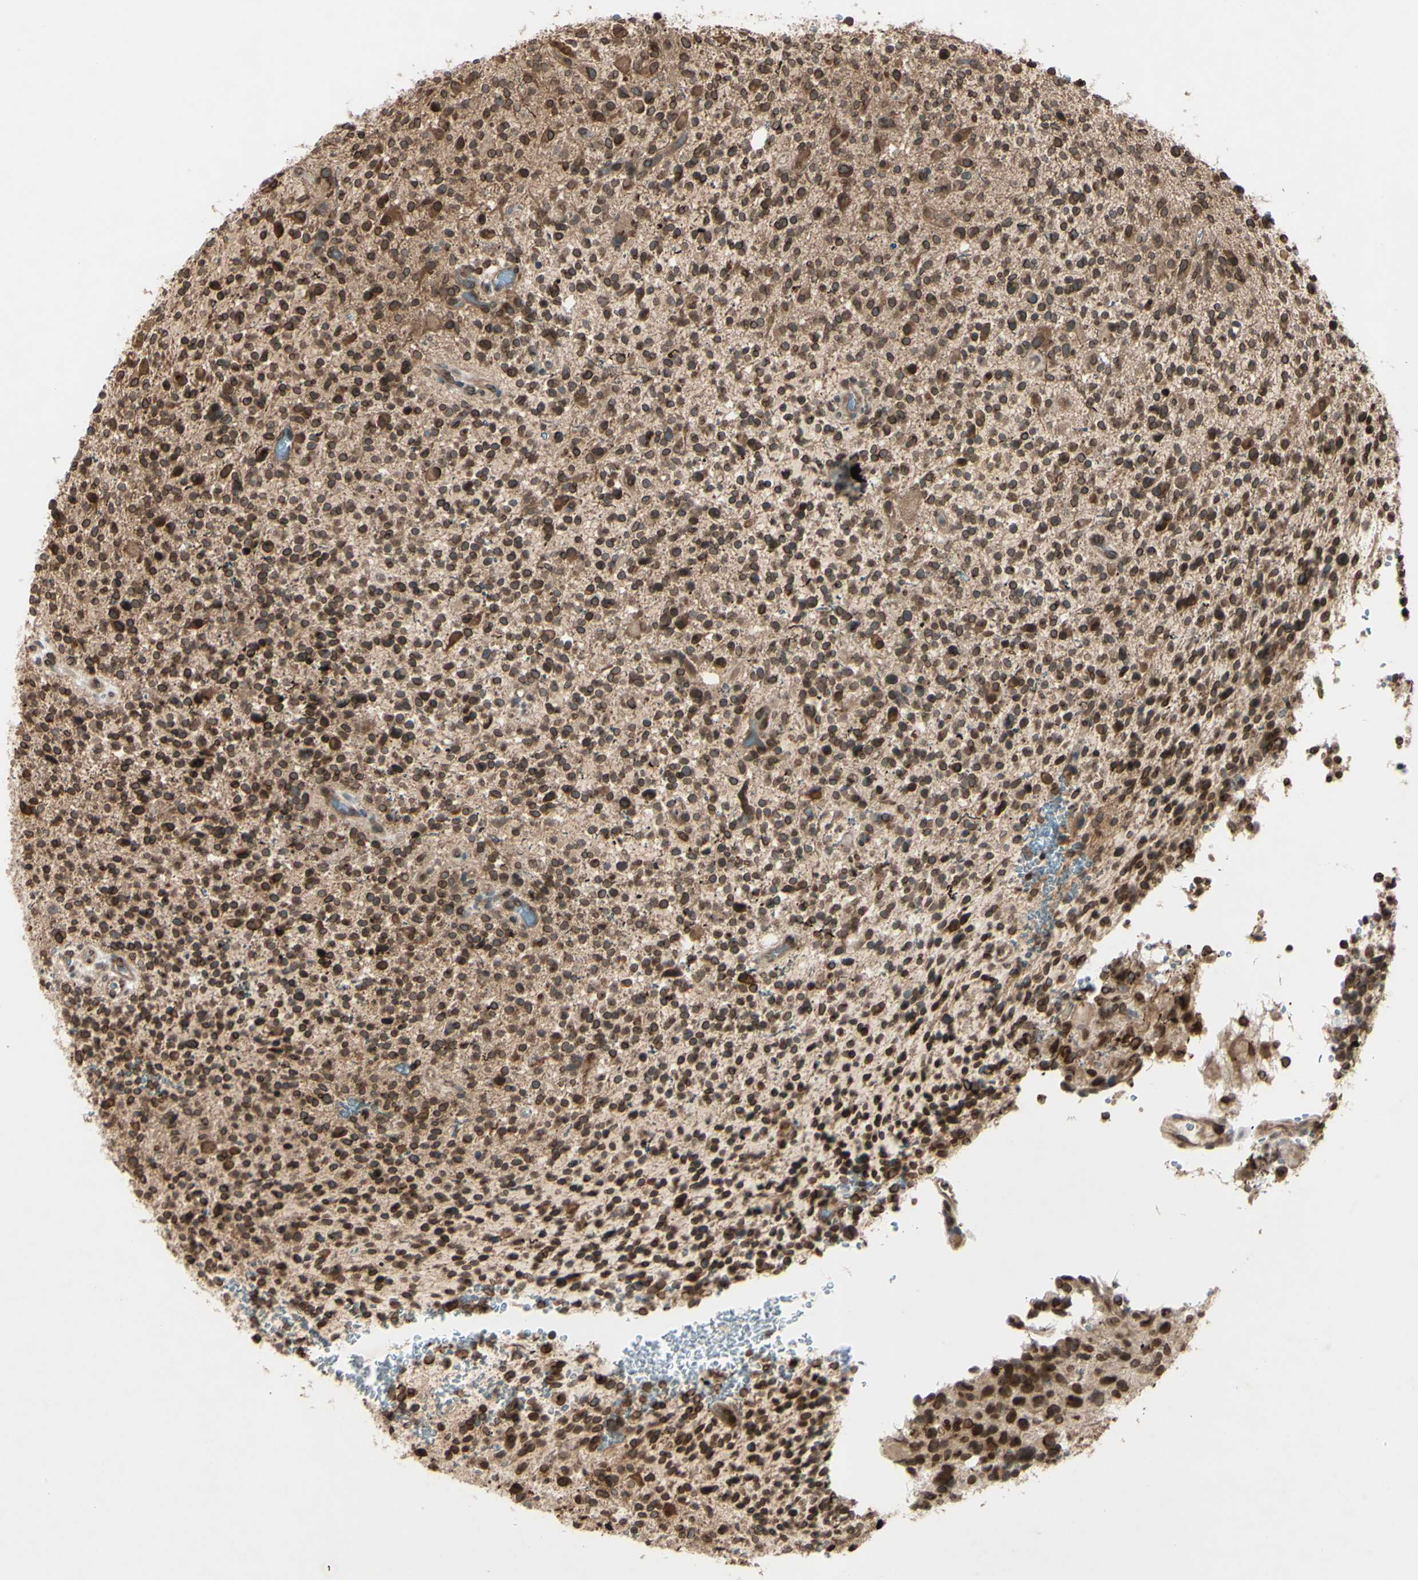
{"staining": {"intensity": "strong", "quantity": ">75%", "location": "cytoplasmic/membranous,nuclear"}, "tissue": "glioma", "cell_type": "Tumor cells", "image_type": "cancer", "snomed": [{"axis": "morphology", "description": "Glioma, malignant, High grade"}, {"axis": "topography", "description": "Brain"}], "caption": "Glioma tissue exhibits strong cytoplasmic/membranous and nuclear positivity in about >75% of tumor cells", "gene": "MLF2", "patient": {"sex": "male", "age": 48}}